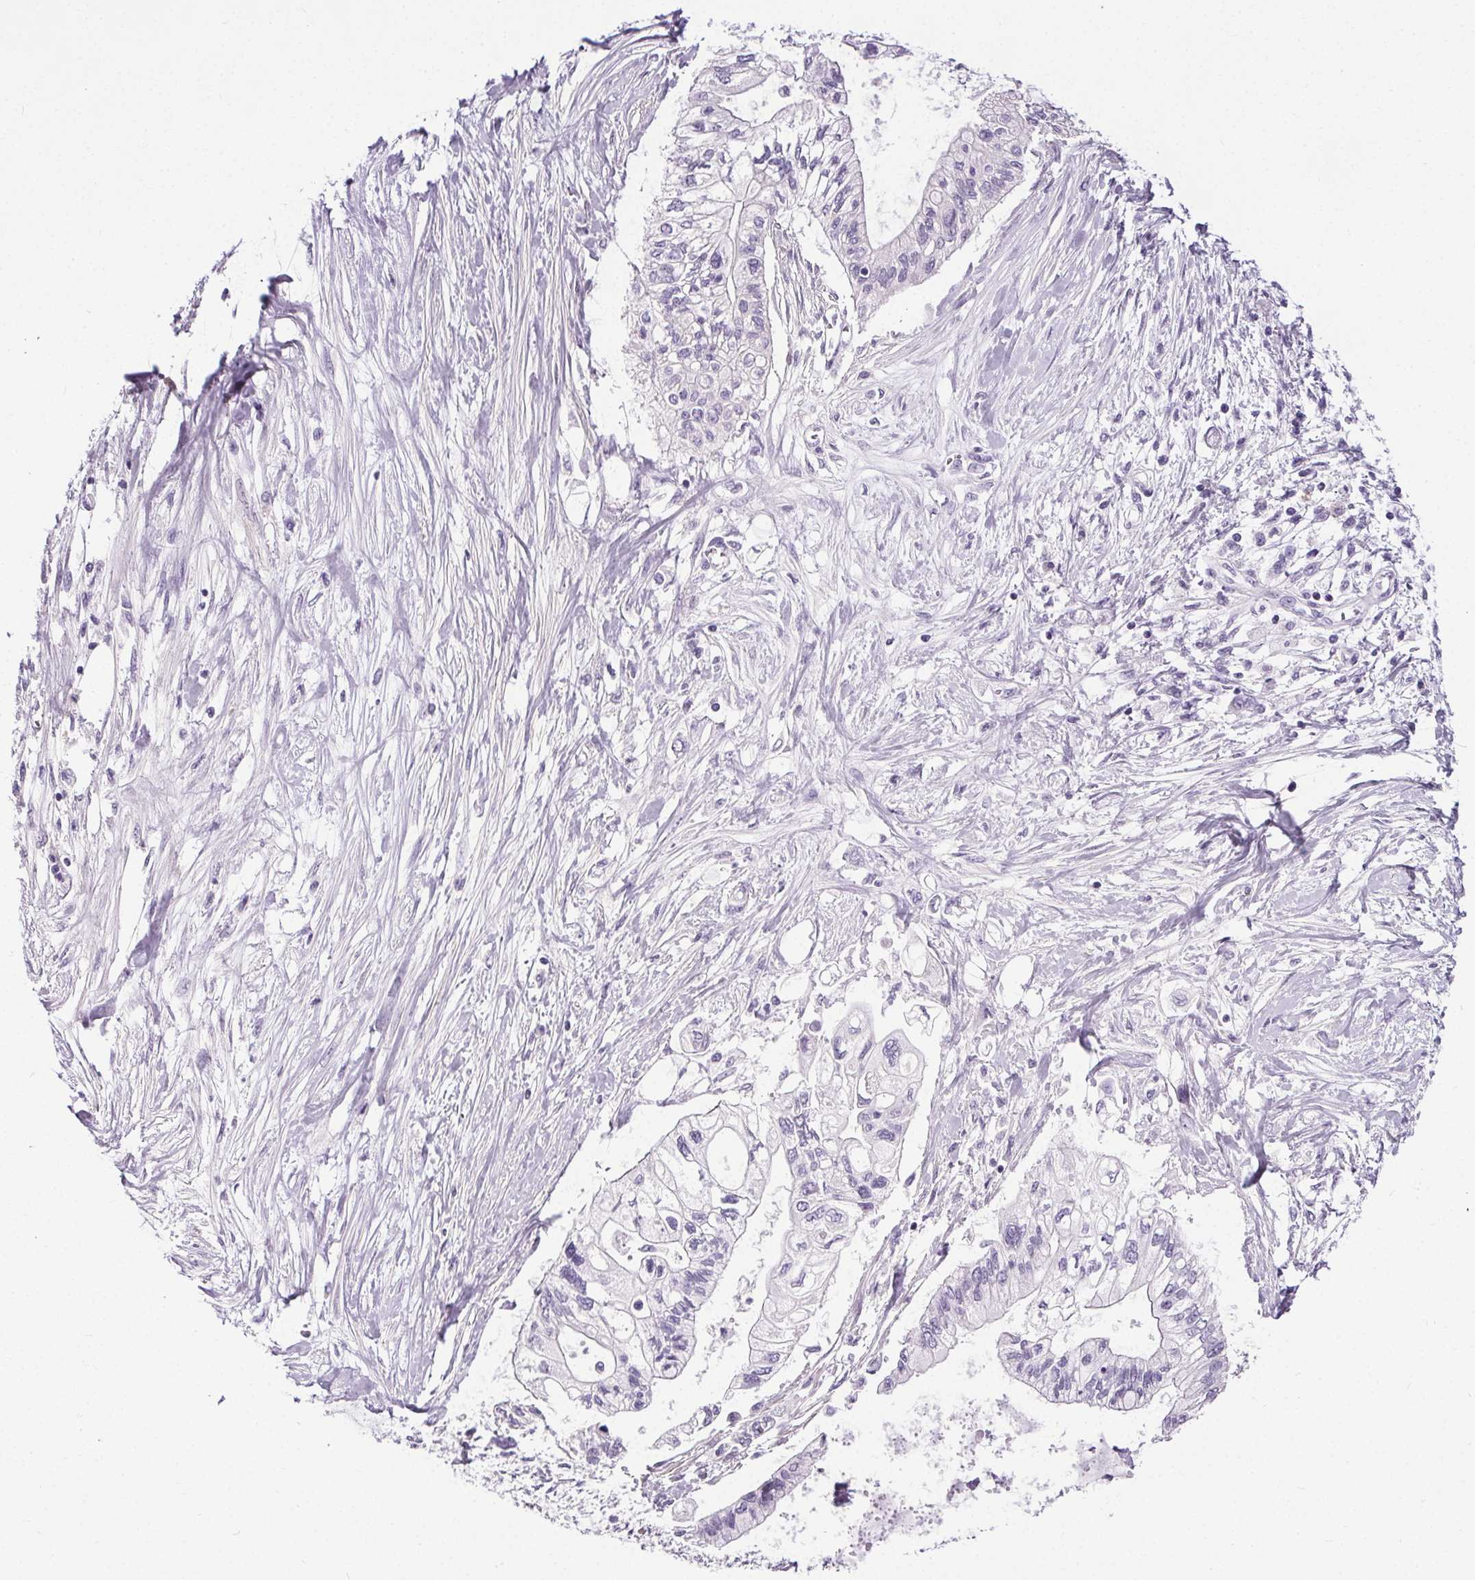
{"staining": {"intensity": "negative", "quantity": "none", "location": "none"}, "tissue": "pancreatic cancer", "cell_type": "Tumor cells", "image_type": "cancer", "snomed": [{"axis": "morphology", "description": "Adenocarcinoma, NOS"}, {"axis": "topography", "description": "Pancreas"}], "caption": "Tumor cells show no significant staining in pancreatic cancer.", "gene": "ELAVL2", "patient": {"sex": "female", "age": 77}}